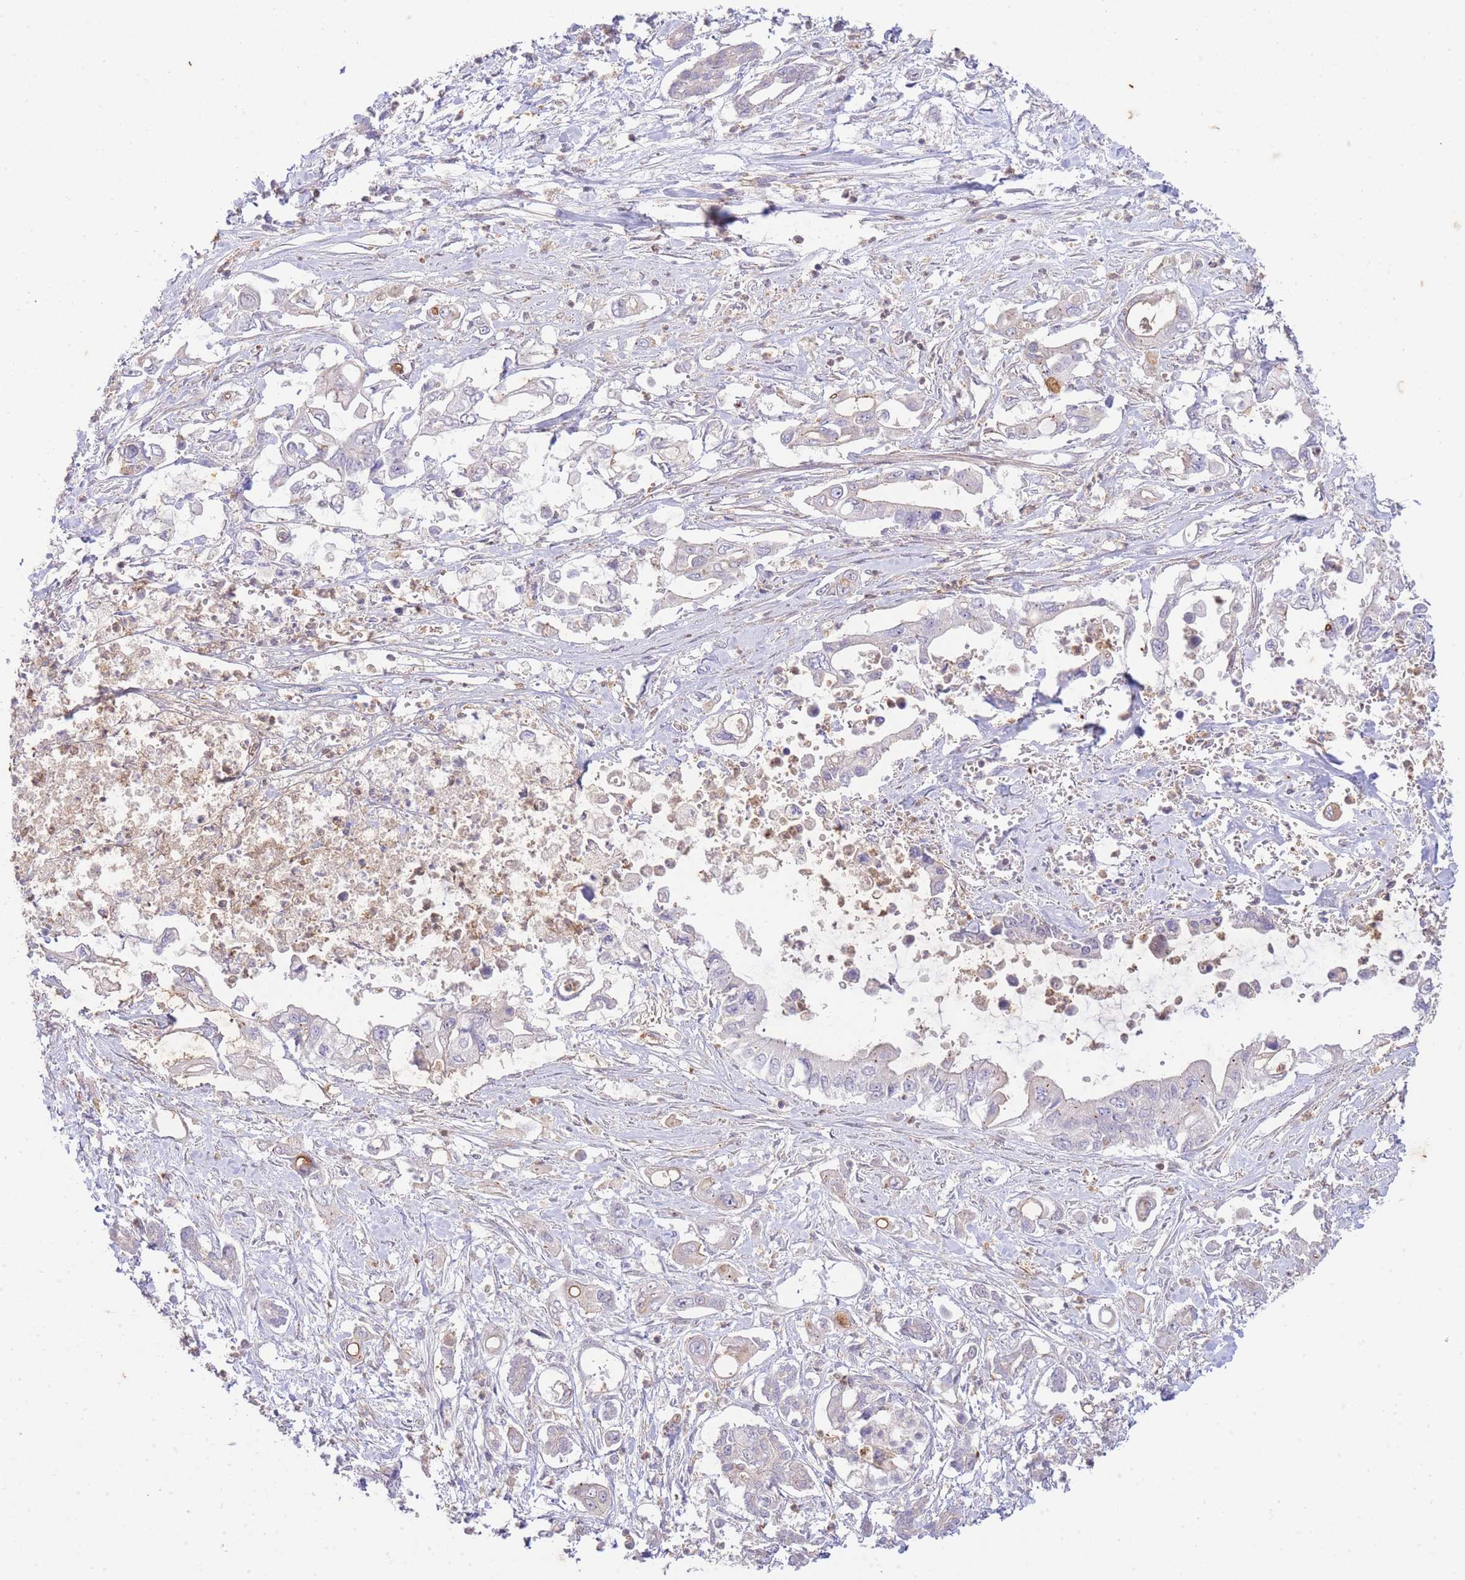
{"staining": {"intensity": "negative", "quantity": "none", "location": "none"}, "tissue": "pancreatic cancer", "cell_type": "Tumor cells", "image_type": "cancer", "snomed": [{"axis": "morphology", "description": "Adenocarcinoma, NOS"}, {"axis": "topography", "description": "Pancreas"}], "caption": "A micrograph of pancreatic adenocarcinoma stained for a protein reveals no brown staining in tumor cells. (DAB immunohistochemistry, high magnification).", "gene": "ST8SIA4", "patient": {"sex": "male", "age": 61}}